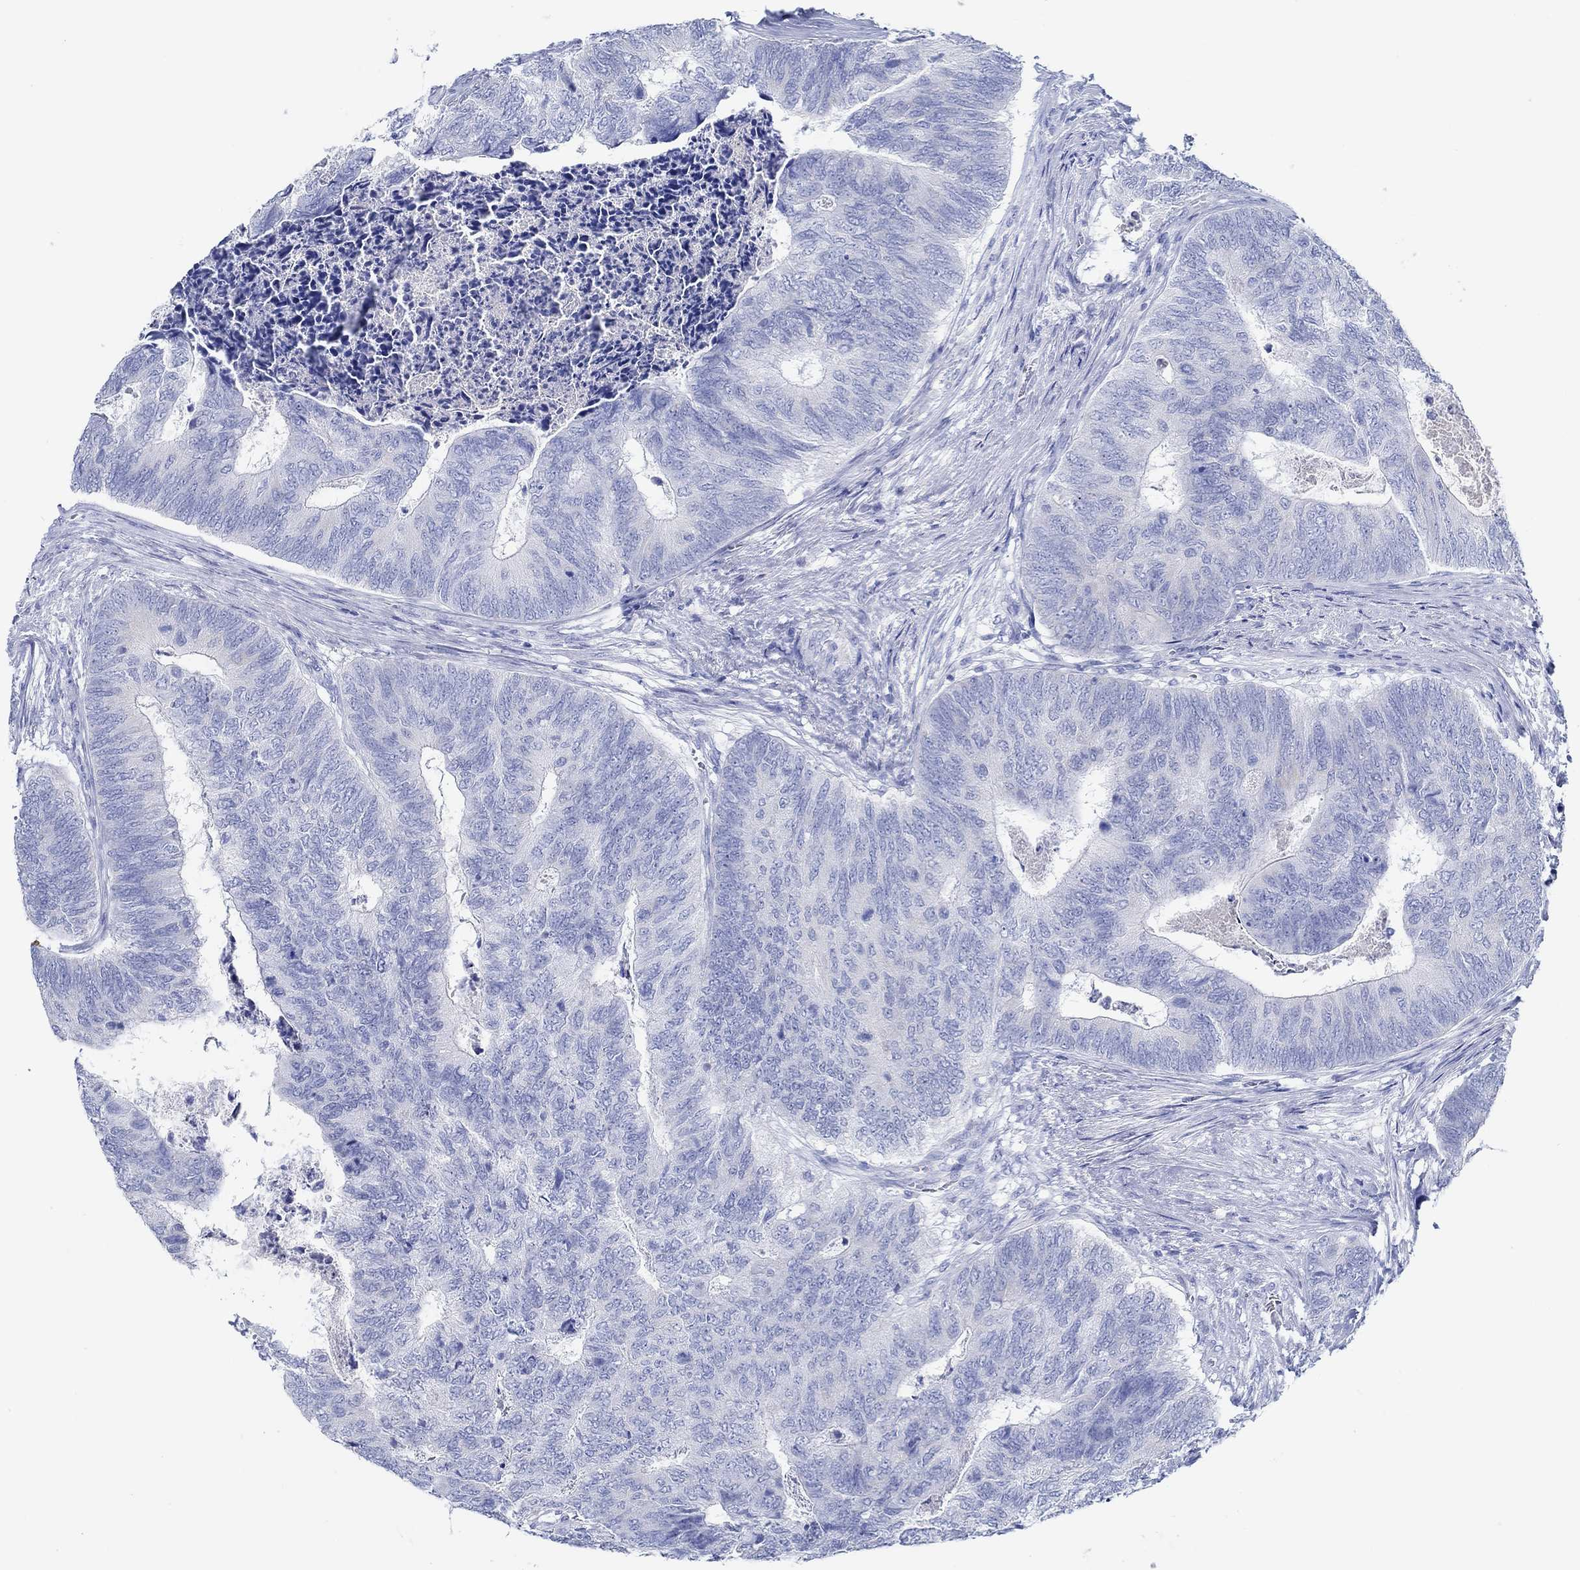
{"staining": {"intensity": "negative", "quantity": "none", "location": "none"}, "tissue": "colorectal cancer", "cell_type": "Tumor cells", "image_type": "cancer", "snomed": [{"axis": "morphology", "description": "Adenocarcinoma, NOS"}, {"axis": "topography", "description": "Colon"}], "caption": "The micrograph reveals no staining of tumor cells in adenocarcinoma (colorectal). The staining was performed using DAB (3,3'-diaminobenzidine) to visualize the protein expression in brown, while the nuclei were stained in blue with hematoxylin (Magnification: 20x).", "gene": "IGFBP6", "patient": {"sex": "female", "age": 67}}